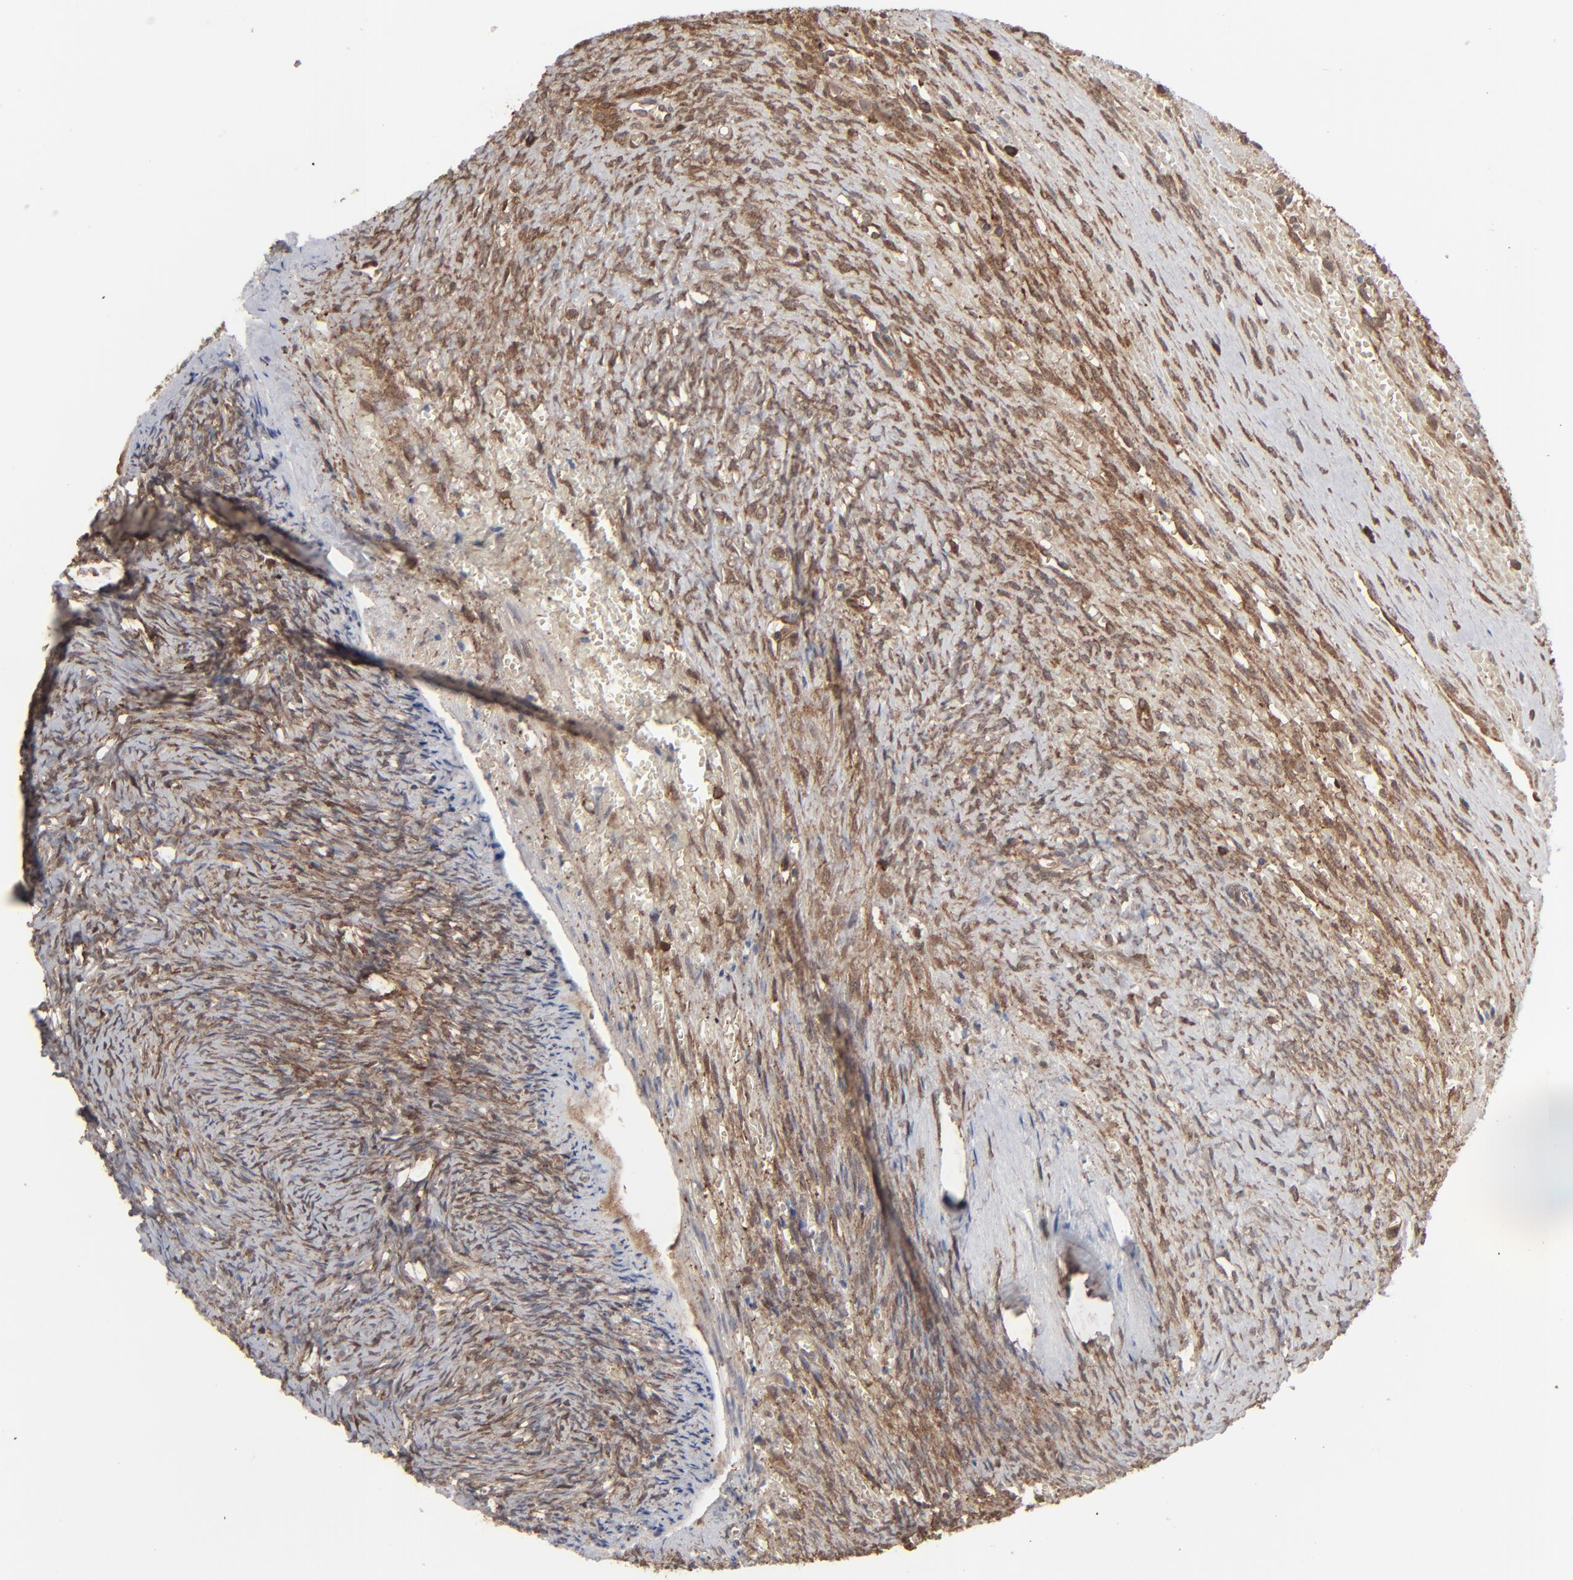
{"staining": {"intensity": "moderate", "quantity": ">75%", "location": "cytoplasmic/membranous"}, "tissue": "ovary", "cell_type": "Follicle cells", "image_type": "normal", "snomed": [{"axis": "morphology", "description": "Normal tissue, NOS"}, {"axis": "topography", "description": "Ovary"}], "caption": "IHC photomicrograph of benign ovary: ovary stained using immunohistochemistry shows medium levels of moderate protein expression localized specifically in the cytoplasmic/membranous of follicle cells, appearing as a cytoplasmic/membranous brown color.", "gene": "NME1", "patient": {"sex": "female", "age": 56}}